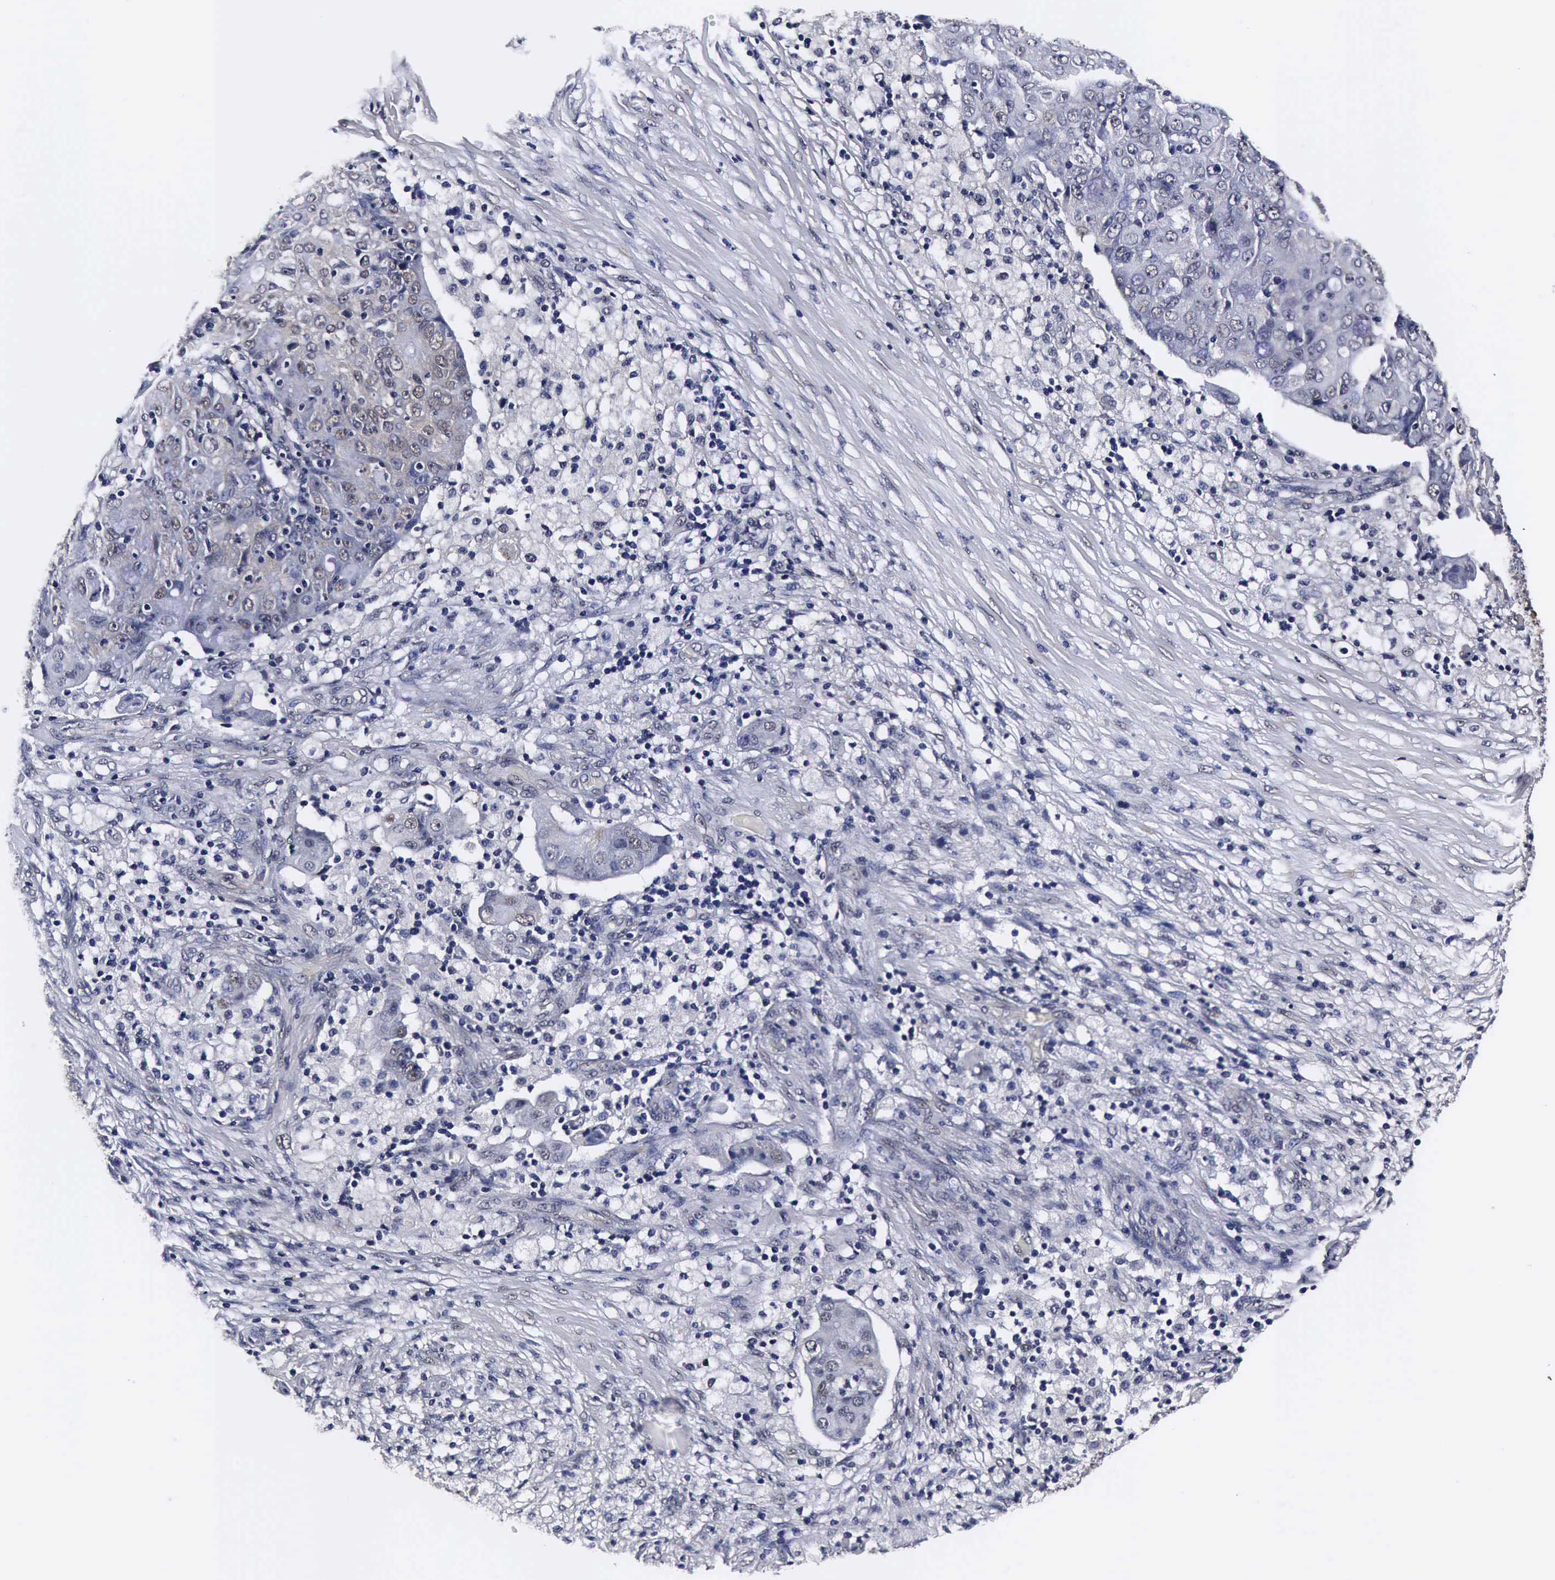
{"staining": {"intensity": "negative", "quantity": "none", "location": "none"}, "tissue": "ovarian cancer", "cell_type": "Tumor cells", "image_type": "cancer", "snomed": [{"axis": "morphology", "description": "Carcinoma, endometroid"}, {"axis": "topography", "description": "Ovary"}], "caption": "The micrograph shows no significant staining in tumor cells of endometroid carcinoma (ovarian).", "gene": "UBC", "patient": {"sex": "female", "age": 42}}